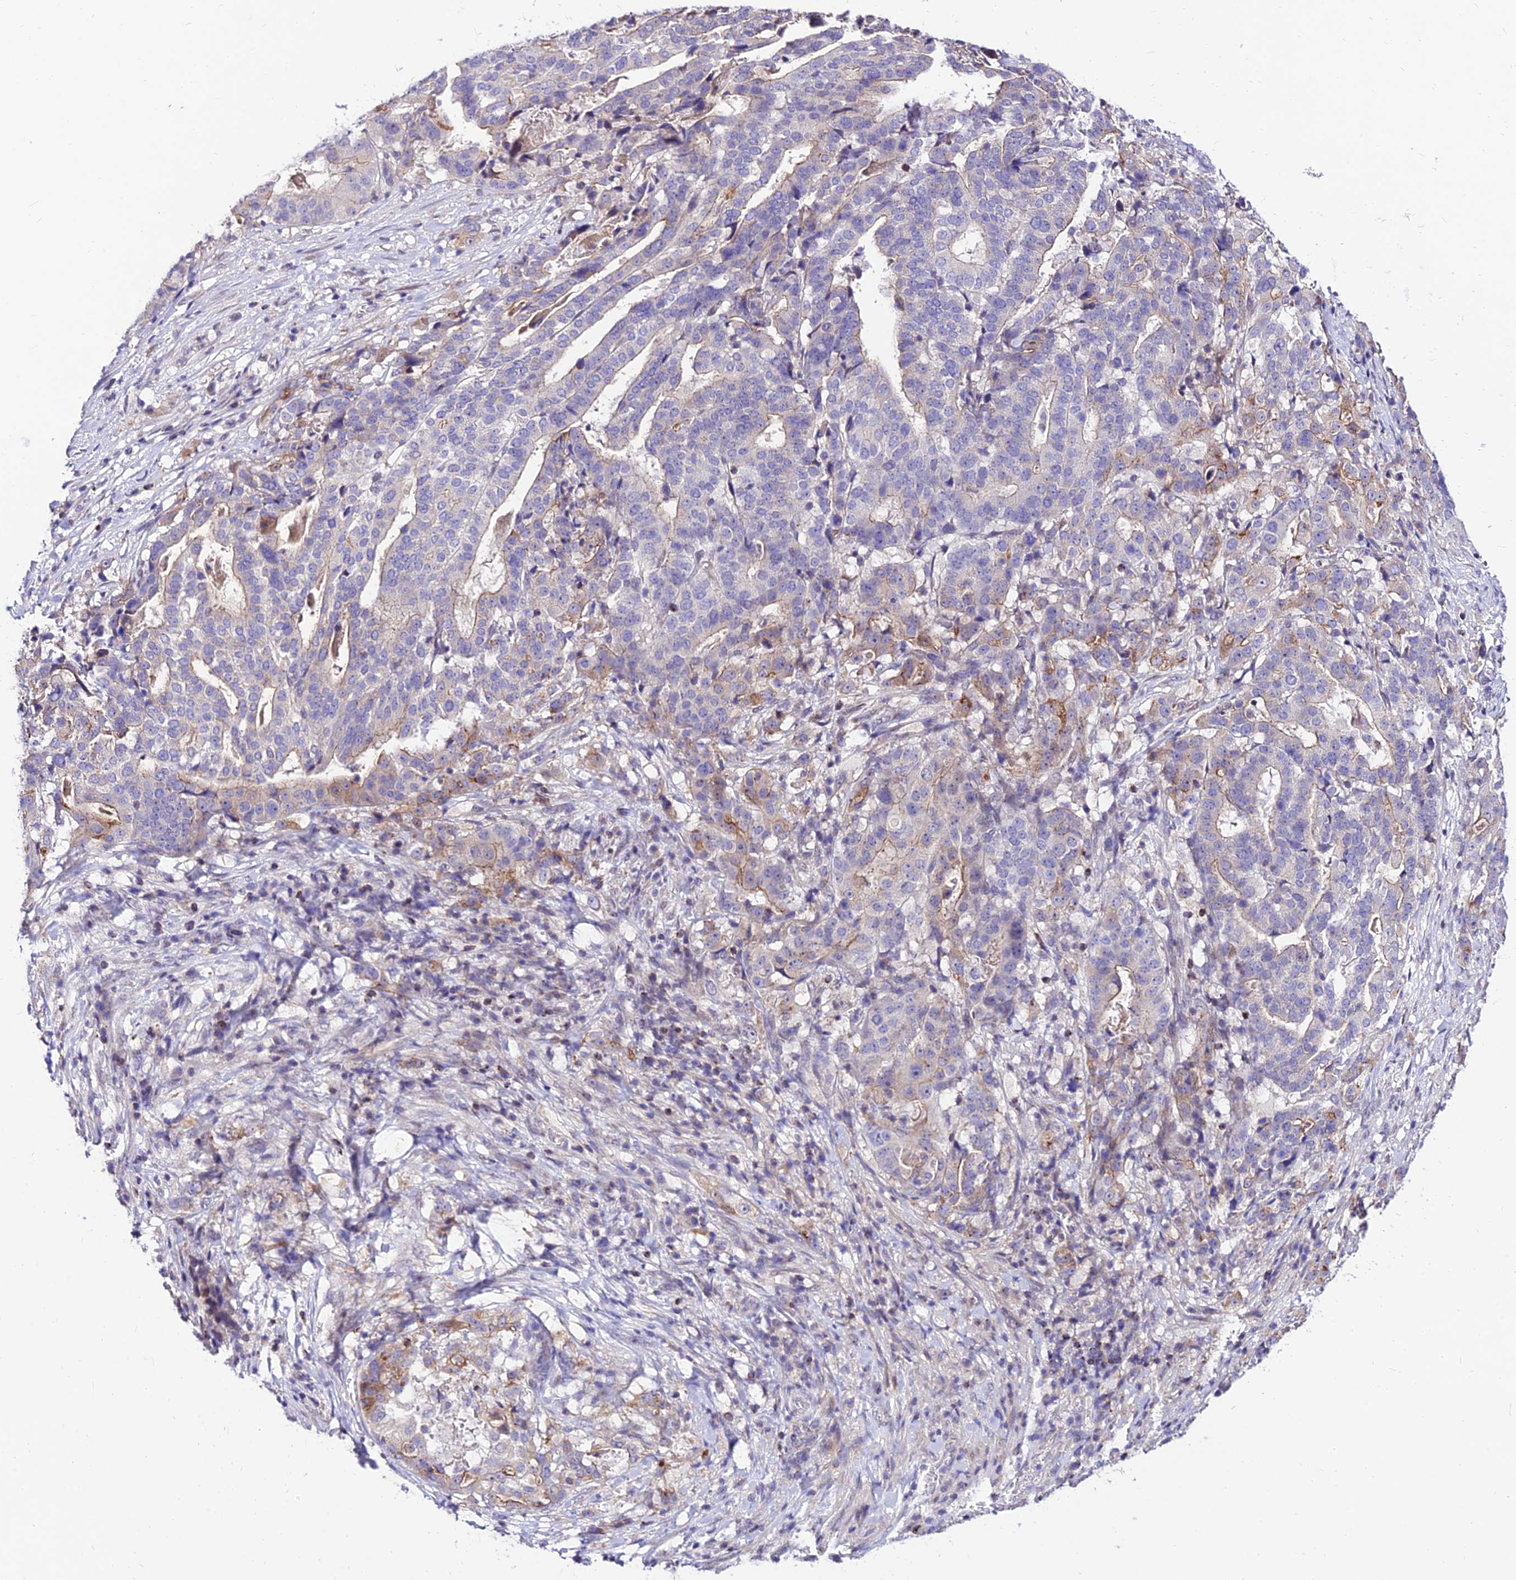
{"staining": {"intensity": "moderate", "quantity": "<25%", "location": "cytoplasmic/membranous"}, "tissue": "stomach cancer", "cell_type": "Tumor cells", "image_type": "cancer", "snomed": [{"axis": "morphology", "description": "Adenocarcinoma, NOS"}, {"axis": "topography", "description": "Stomach"}], "caption": "Immunohistochemistry (DAB (3,3'-diaminobenzidine)) staining of human stomach adenocarcinoma reveals moderate cytoplasmic/membranous protein positivity in approximately <25% of tumor cells.", "gene": "C6orf132", "patient": {"sex": "male", "age": 48}}